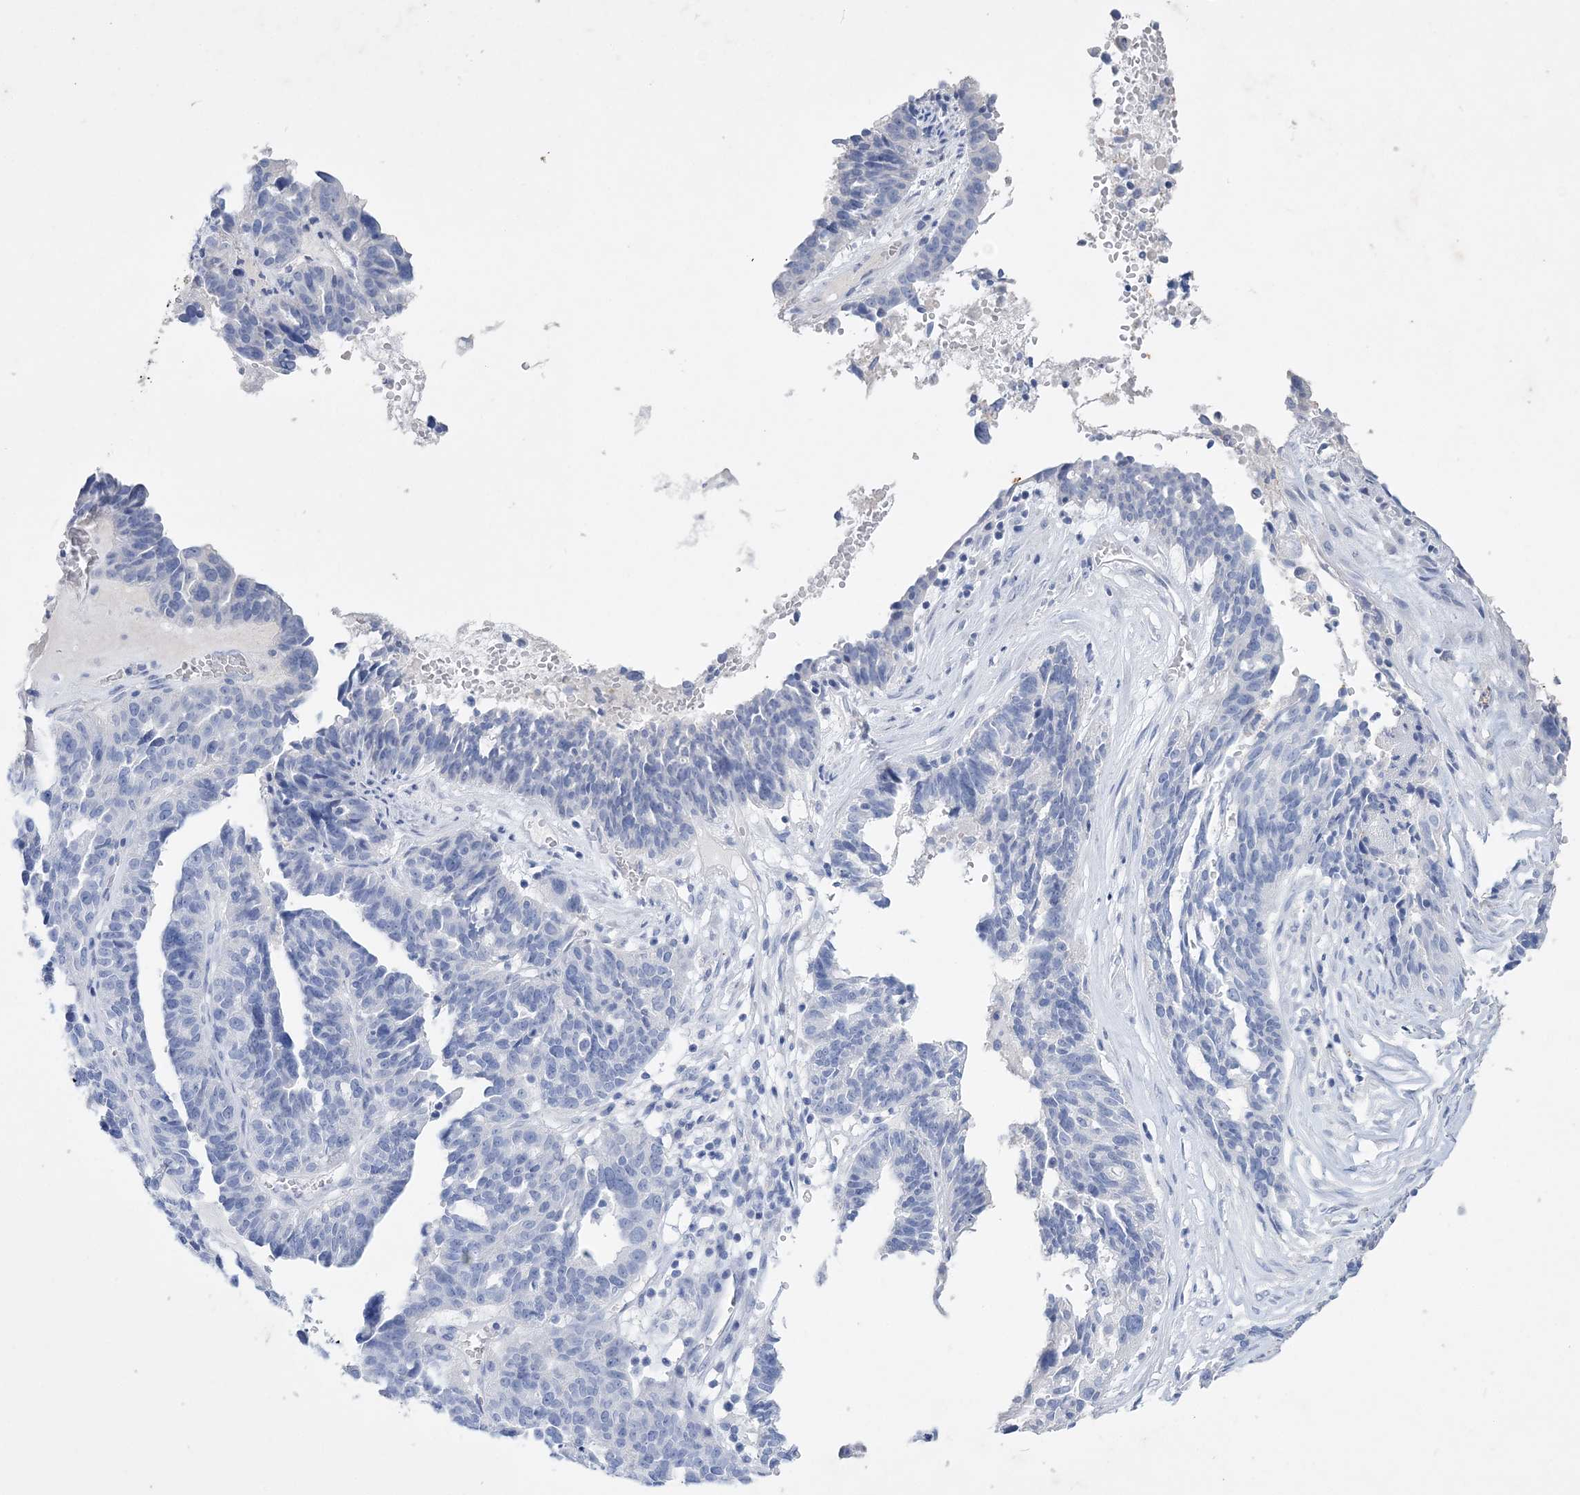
{"staining": {"intensity": "negative", "quantity": "none", "location": "none"}, "tissue": "ovarian cancer", "cell_type": "Tumor cells", "image_type": "cancer", "snomed": [{"axis": "morphology", "description": "Cystadenocarcinoma, serous, NOS"}, {"axis": "topography", "description": "Ovary"}], "caption": "Tumor cells show no significant expression in ovarian cancer.", "gene": "COPS8", "patient": {"sex": "female", "age": 59}}